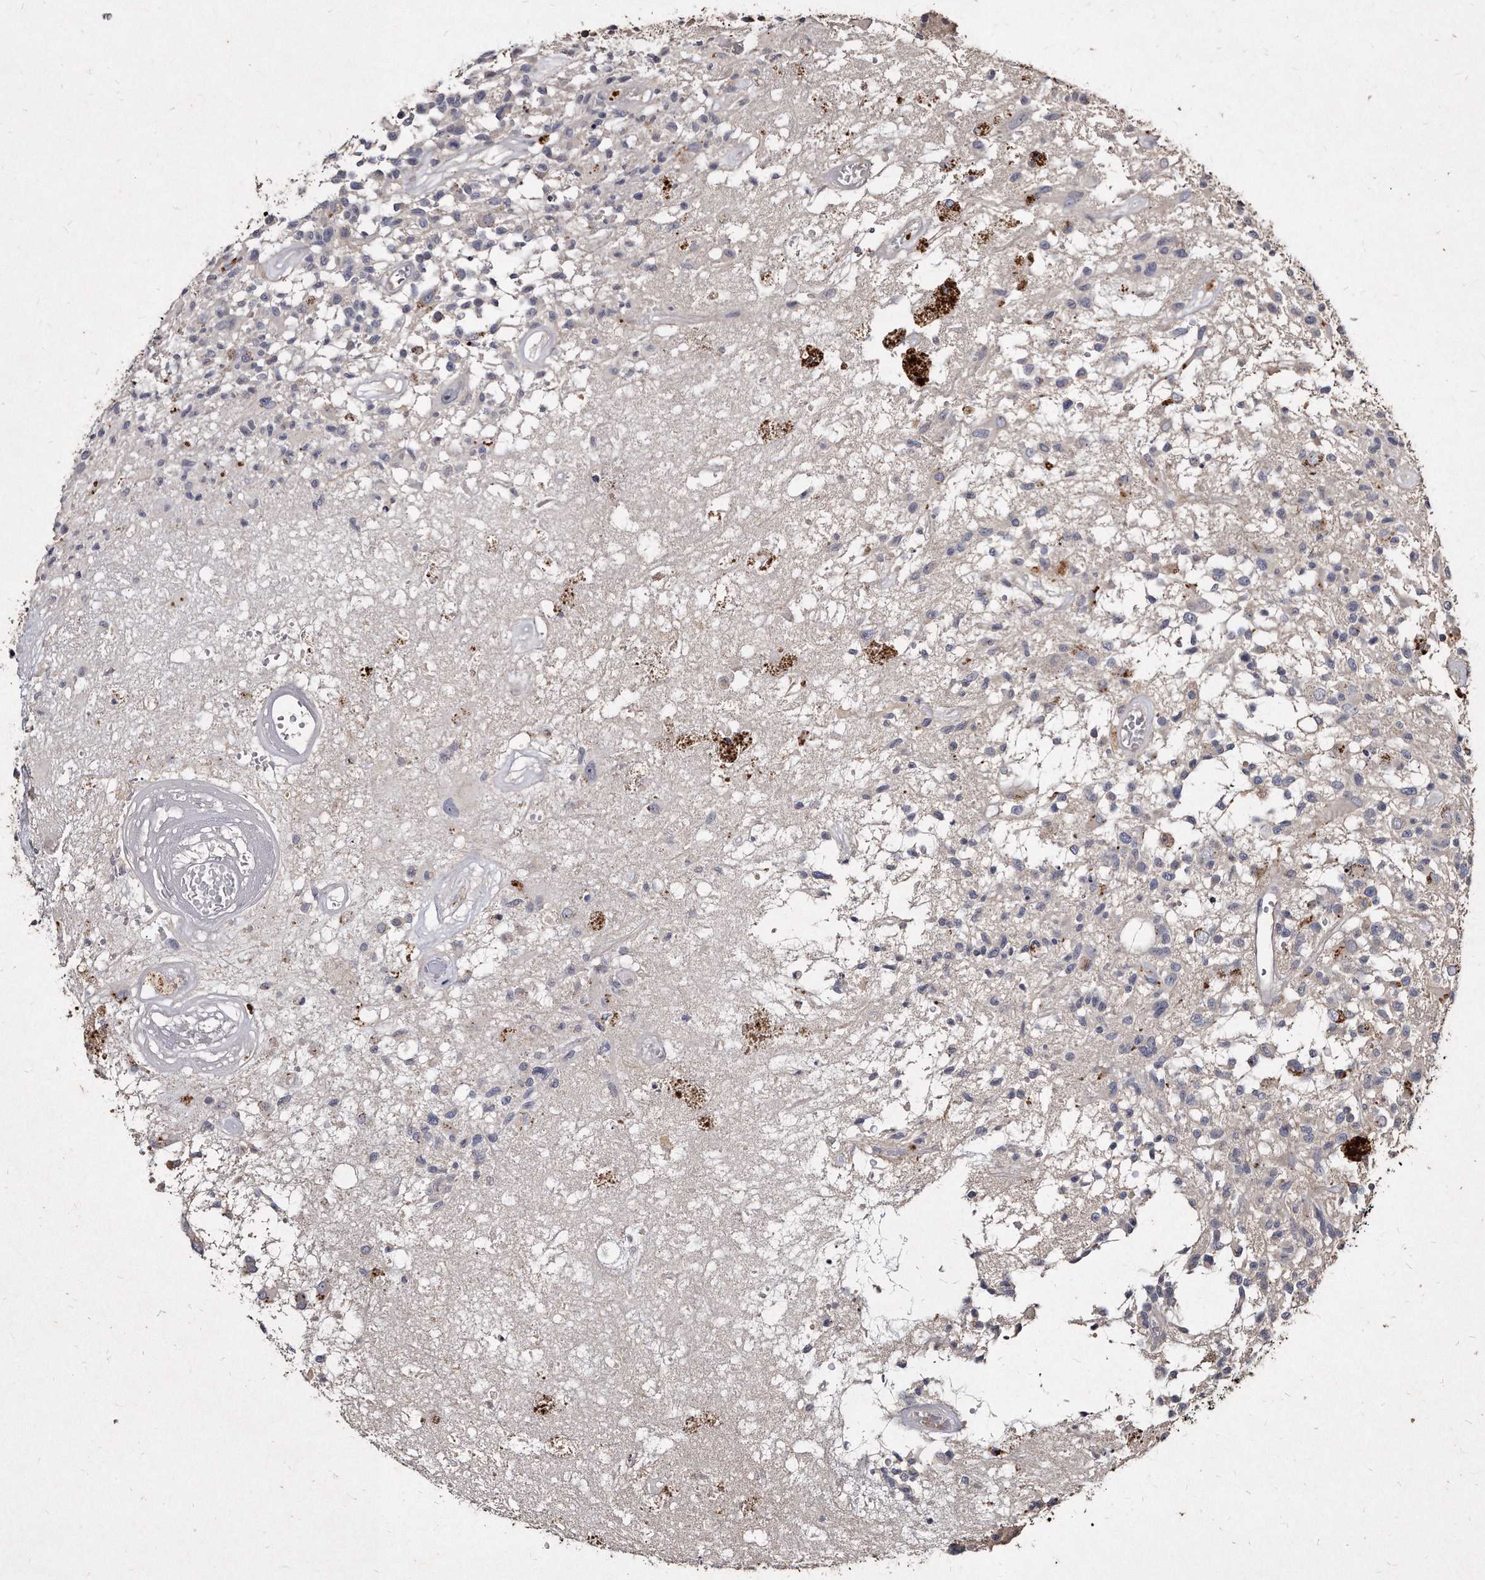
{"staining": {"intensity": "negative", "quantity": "none", "location": "none"}, "tissue": "glioma", "cell_type": "Tumor cells", "image_type": "cancer", "snomed": [{"axis": "morphology", "description": "Glioma, malignant, High grade"}, {"axis": "morphology", "description": "Glioblastoma, NOS"}, {"axis": "topography", "description": "Brain"}], "caption": "A micrograph of human glioblastoma is negative for staining in tumor cells. (DAB immunohistochemistry with hematoxylin counter stain).", "gene": "KLHDC3", "patient": {"sex": "male", "age": 60}}